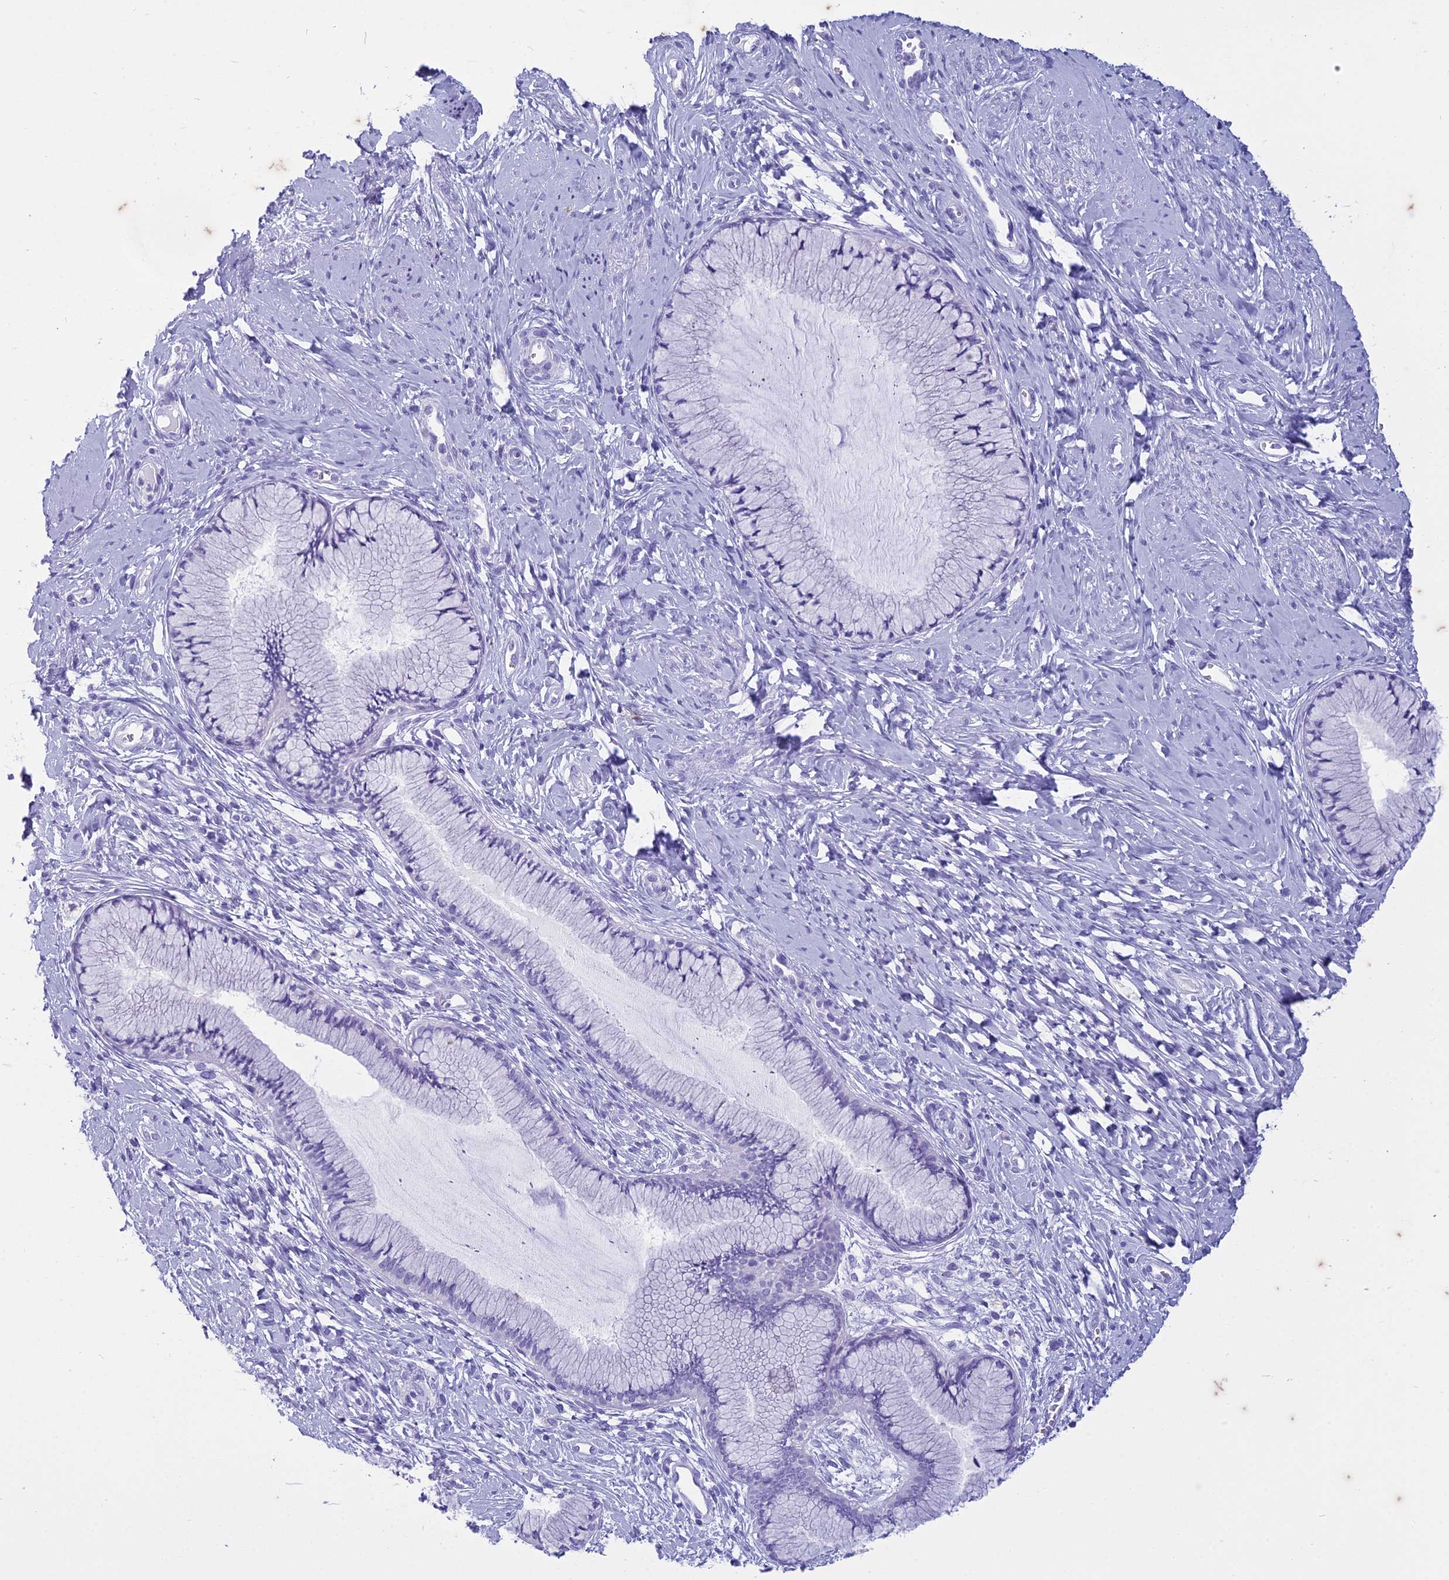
{"staining": {"intensity": "negative", "quantity": "none", "location": "none"}, "tissue": "cervix", "cell_type": "Glandular cells", "image_type": "normal", "snomed": [{"axis": "morphology", "description": "Normal tissue, NOS"}, {"axis": "topography", "description": "Cervix"}], "caption": "Micrograph shows no significant protein positivity in glandular cells of unremarkable cervix. (DAB (3,3'-diaminobenzidine) IHC visualized using brightfield microscopy, high magnification).", "gene": "HMGB4", "patient": {"sex": "female", "age": 42}}